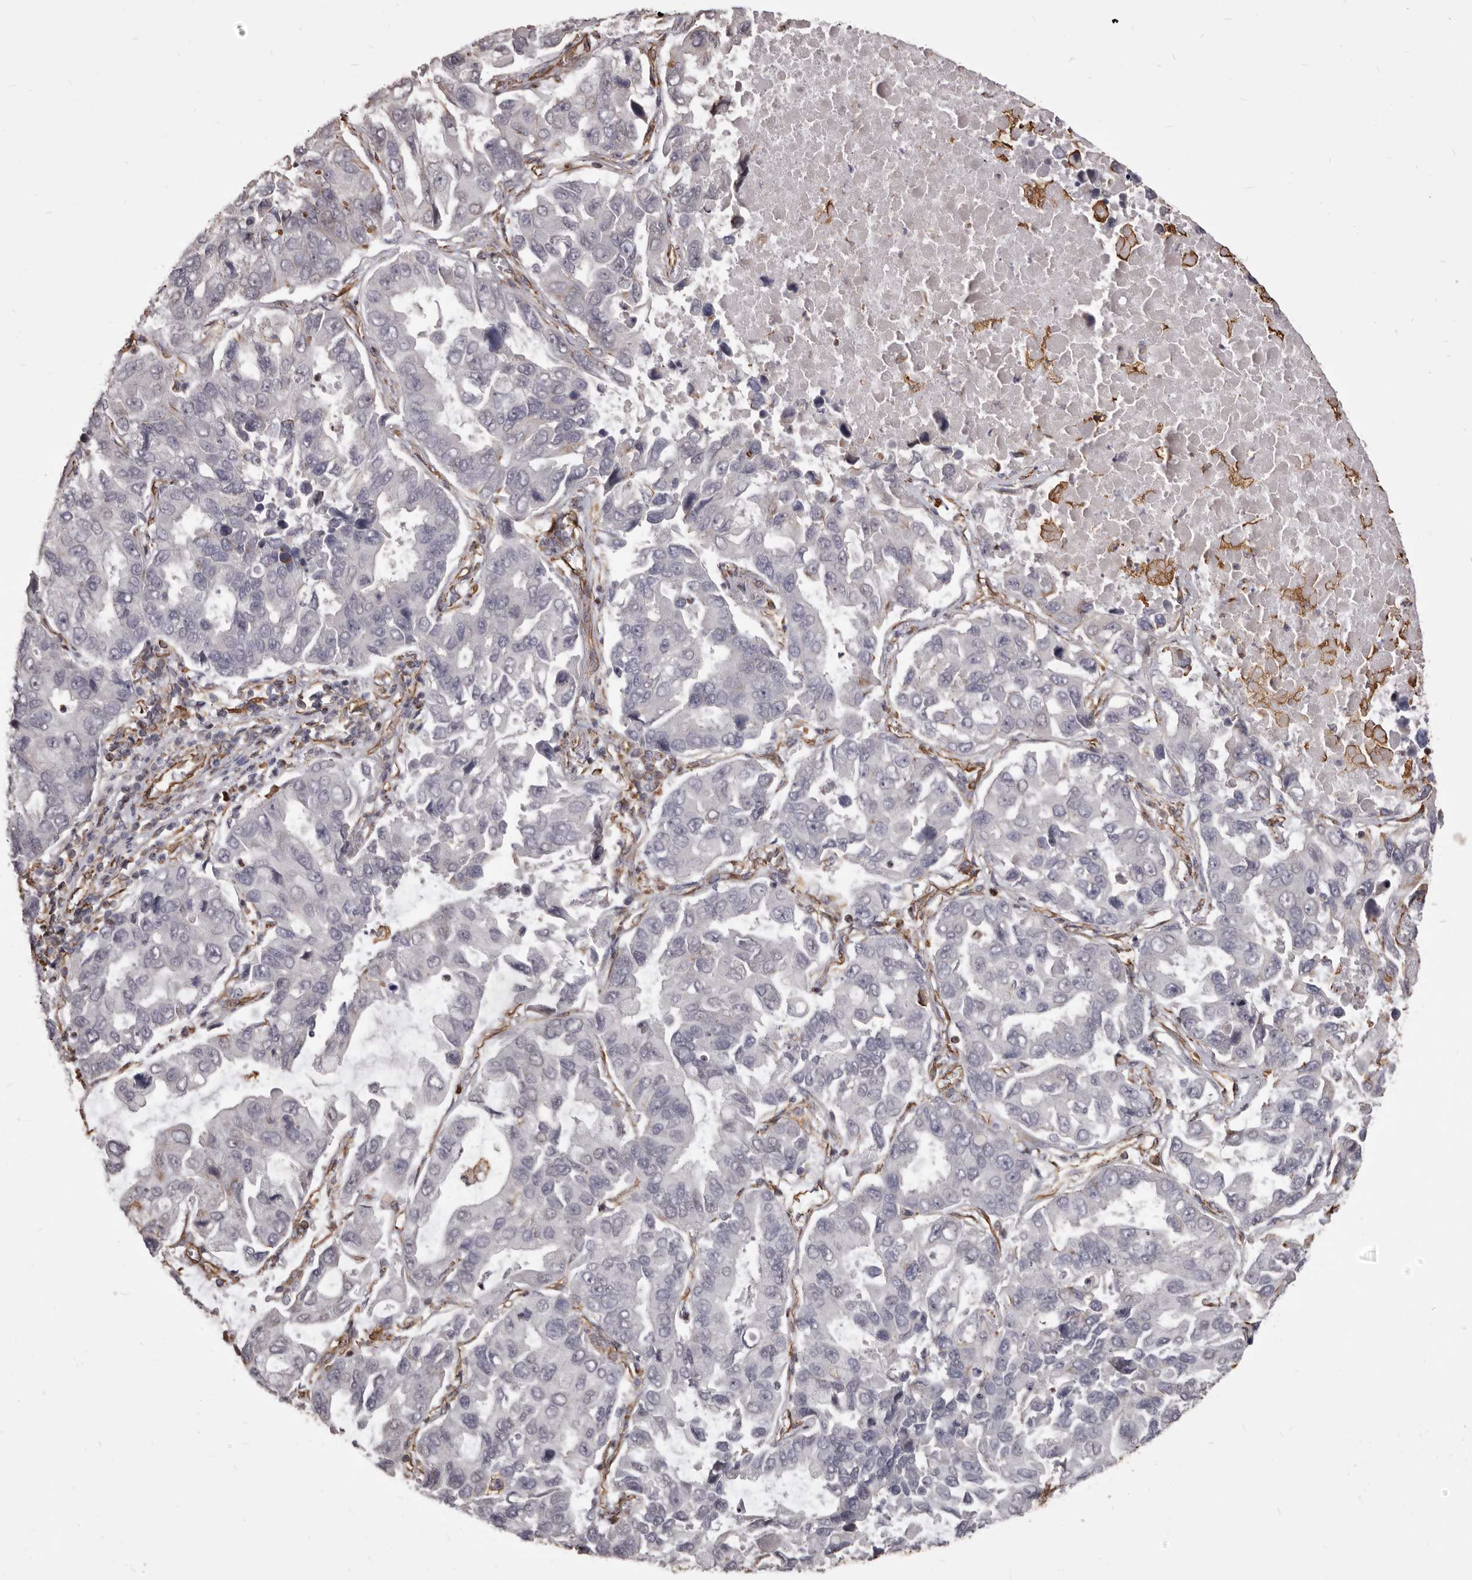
{"staining": {"intensity": "negative", "quantity": "none", "location": "none"}, "tissue": "lung cancer", "cell_type": "Tumor cells", "image_type": "cancer", "snomed": [{"axis": "morphology", "description": "Adenocarcinoma, NOS"}, {"axis": "topography", "description": "Lung"}], "caption": "There is no significant expression in tumor cells of lung adenocarcinoma.", "gene": "MTURN", "patient": {"sex": "male", "age": 64}}